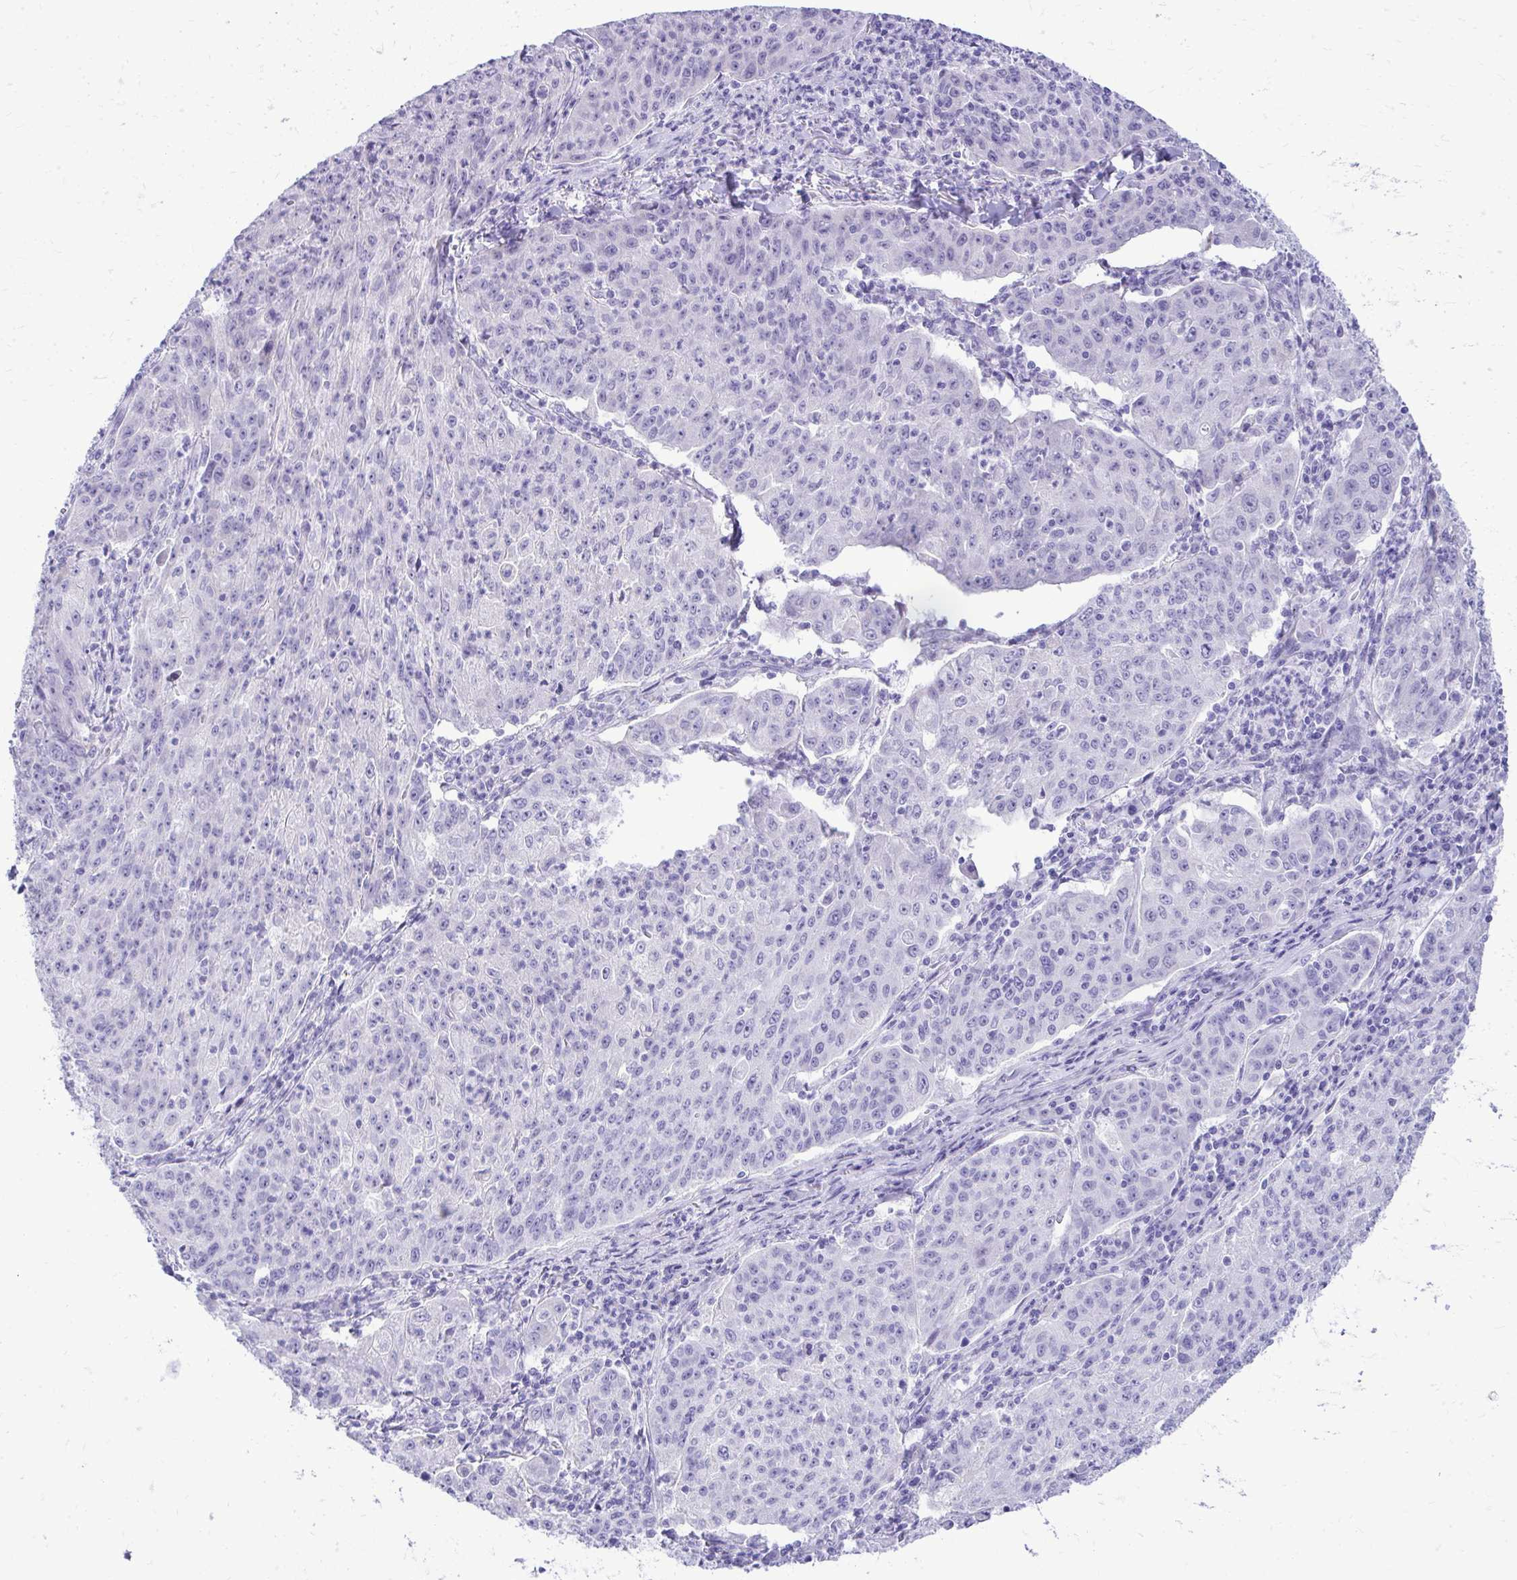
{"staining": {"intensity": "negative", "quantity": "none", "location": "none"}, "tissue": "lung cancer", "cell_type": "Tumor cells", "image_type": "cancer", "snomed": [{"axis": "morphology", "description": "Squamous cell carcinoma, NOS"}, {"axis": "morphology", "description": "Squamous cell carcinoma, metastatic, NOS"}, {"axis": "topography", "description": "Bronchus"}, {"axis": "topography", "description": "Lung"}], "caption": "This is an immunohistochemistry (IHC) photomicrograph of lung metastatic squamous cell carcinoma. There is no positivity in tumor cells.", "gene": "RALYL", "patient": {"sex": "male", "age": 62}}